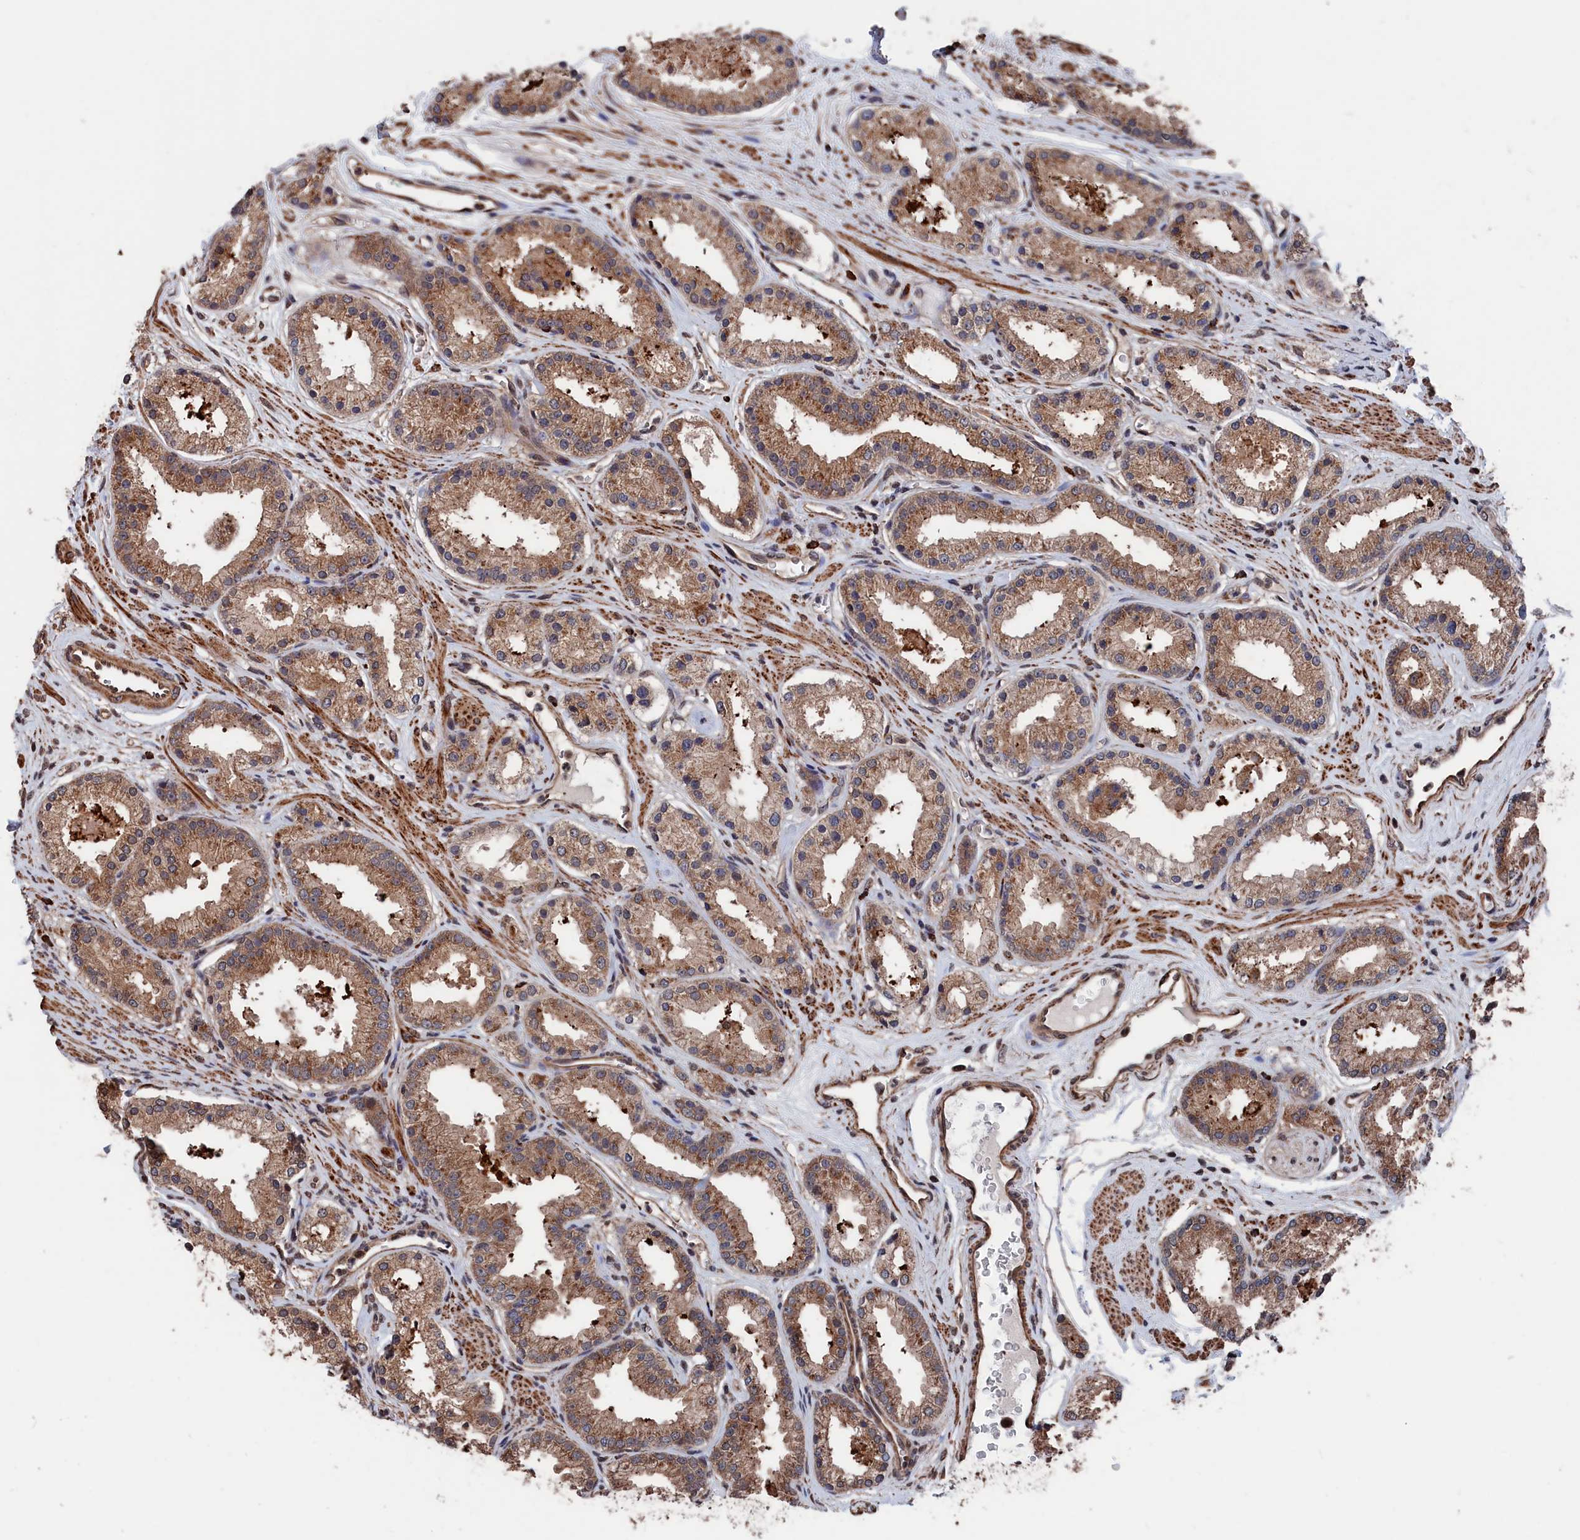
{"staining": {"intensity": "moderate", "quantity": ">75%", "location": "cytoplasmic/membranous"}, "tissue": "prostate cancer", "cell_type": "Tumor cells", "image_type": "cancer", "snomed": [{"axis": "morphology", "description": "Adenocarcinoma, Low grade"}, {"axis": "topography", "description": "Prostate"}], "caption": "DAB (3,3'-diaminobenzidine) immunohistochemical staining of prostate cancer demonstrates moderate cytoplasmic/membranous protein expression in approximately >75% of tumor cells.", "gene": "PDE12", "patient": {"sex": "male", "age": 59}}